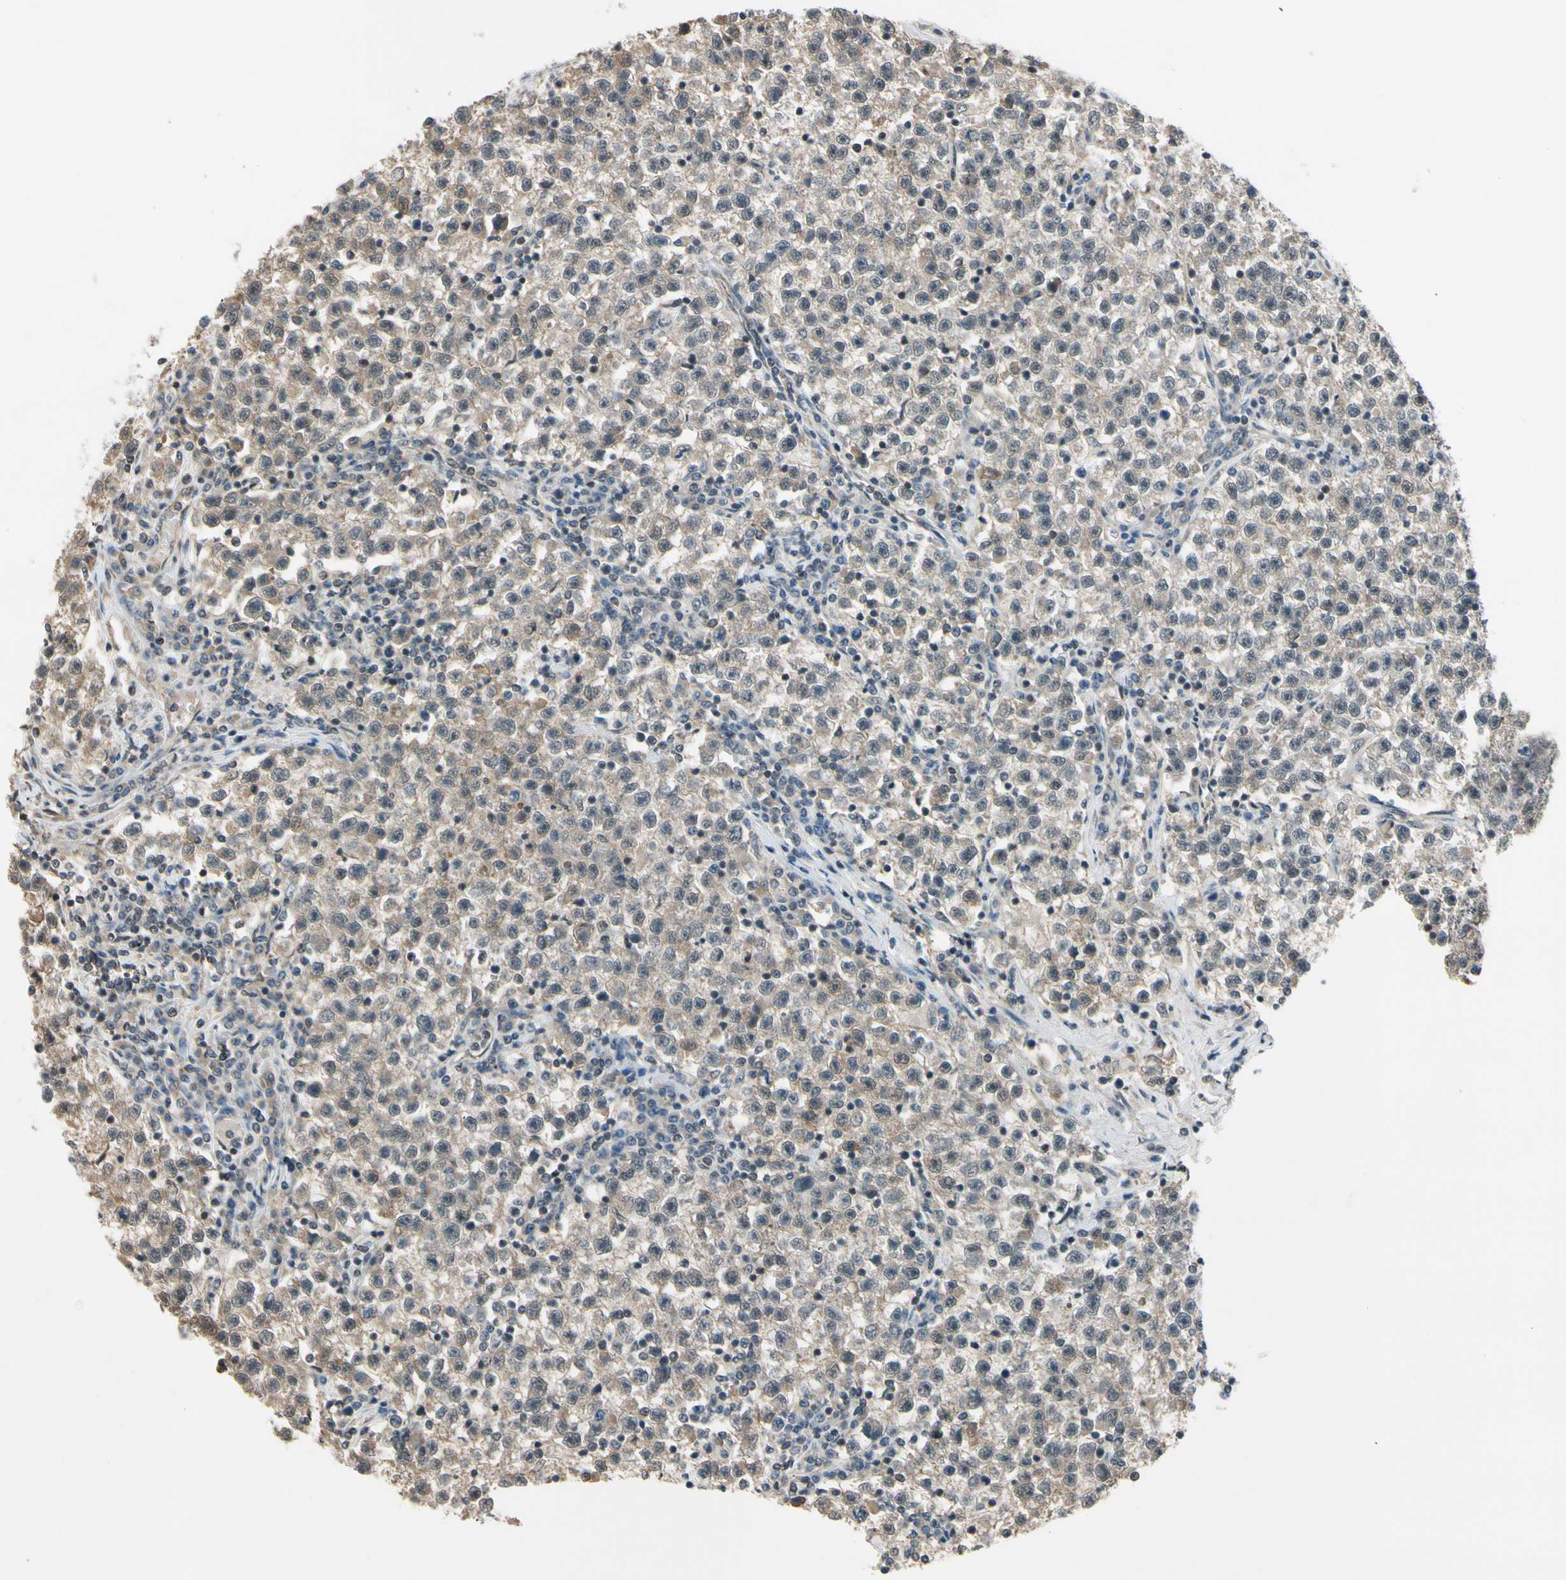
{"staining": {"intensity": "weak", "quantity": ">75%", "location": "cytoplasmic/membranous"}, "tissue": "testis cancer", "cell_type": "Tumor cells", "image_type": "cancer", "snomed": [{"axis": "morphology", "description": "Seminoma, NOS"}, {"axis": "topography", "description": "Testis"}], "caption": "The histopathology image exhibits immunohistochemical staining of testis cancer. There is weak cytoplasmic/membranous expression is present in approximately >75% of tumor cells.", "gene": "TAF12", "patient": {"sex": "male", "age": 22}}